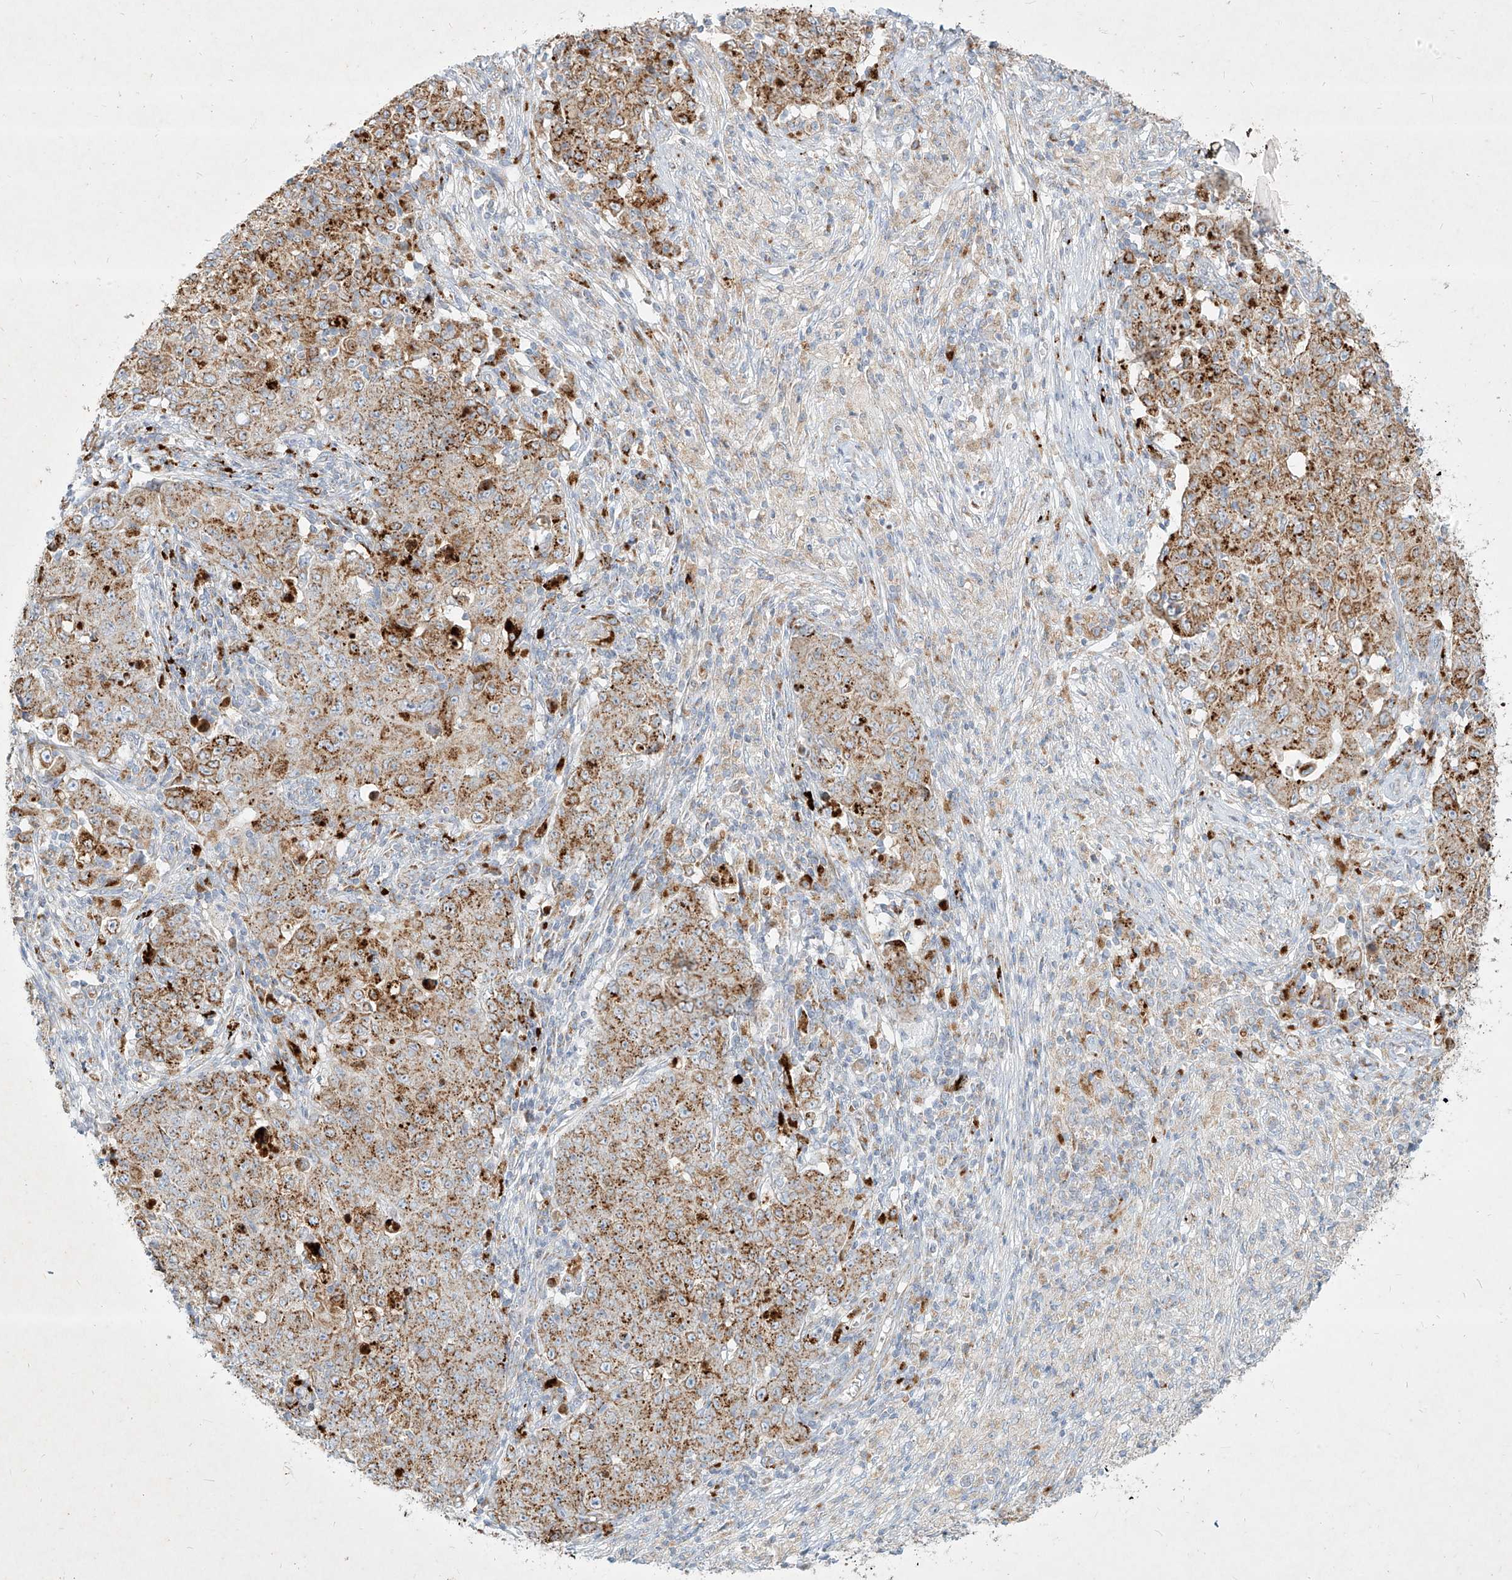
{"staining": {"intensity": "moderate", "quantity": ">75%", "location": "cytoplasmic/membranous"}, "tissue": "ovarian cancer", "cell_type": "Tumor cells", "image_type": "cancer", "snomed": [{"axis": "morphology", "description": "Carcinoma, endometroid"}, {"axis": "topography", "description": "Ovary"}], "caption": "Protein staining of ovarian cancer (endometroid carcinoma) tissue displays moderate cytoplasmic/membranous expression in approximately >75% of tumor cells.", "gene": "MTX2", "patient": {"sex": "female", "age": 42}}